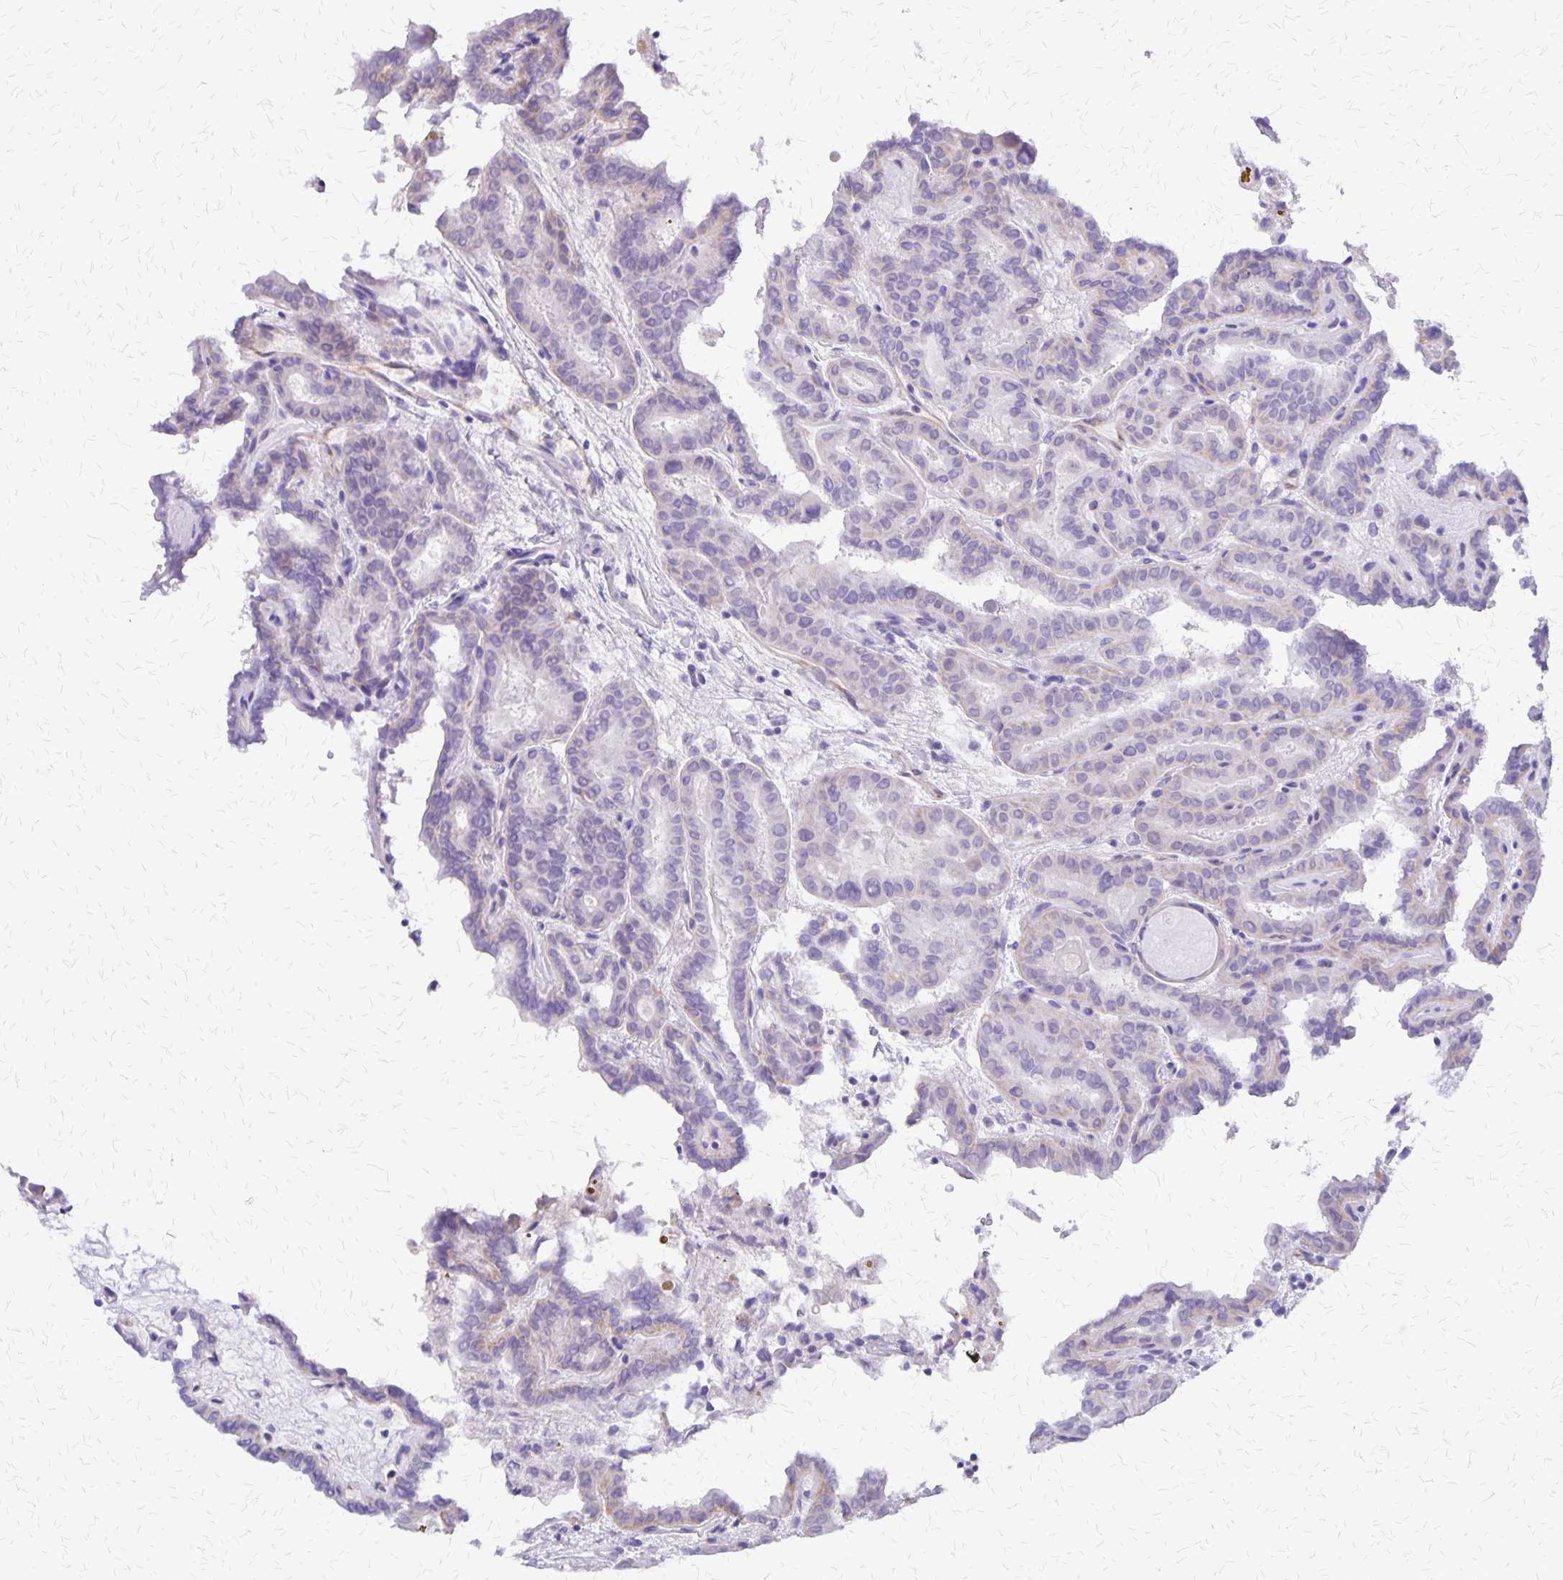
{"staining": {"intensity": "weak", "quantity": "<25%", "location": "cytoplasmic/membranous"}, "tissue": "thyroid cancer", "cell_type": "Tumor cells", "image_type": "cancer", "snomed": [{"axis": "morphology", "description": "Papillary adenocarcinoma, NOS"}, {"axis": "topography", "description": "Thyroid gland"}], "caption": "Papillary adenocarcinoma (thyroid) was stained to show a protein in brown. There is no significant expression in tumor cells.", "gene": "SI", "patient": {"sex": "female", "age": 46}}